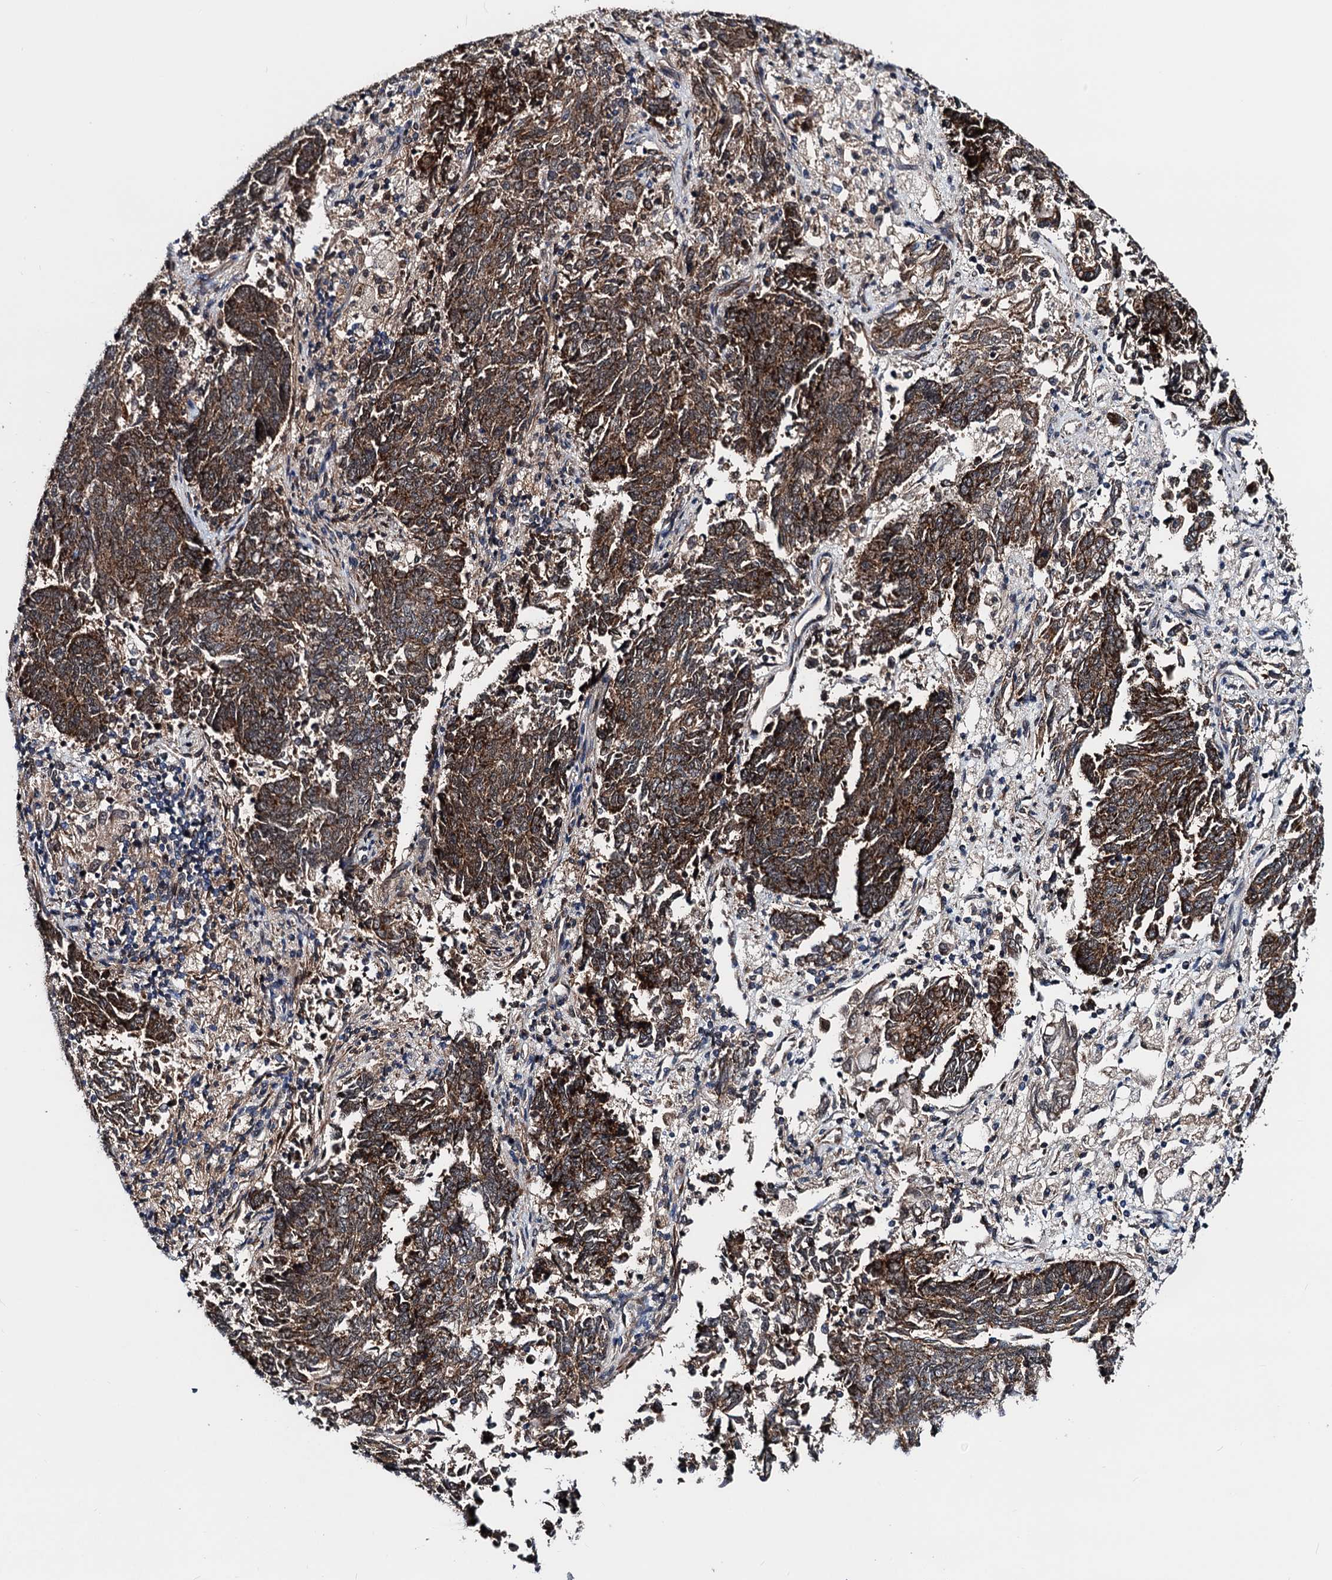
{"staining": {"intensity": "strong", "quantity": ">75%", "location": "cytoplasmic/membranous"}, "tissue": "endometrial cancer", "cell_type": "Tumor cells", "image_type": "cancer", "snomed": [{"axis": "morphology", "description": "Adenocarcinoma, NOS"}, {"axis": "topography", "description": "Endometrium"}], "caption": "The image reveals immunohistochemical staining of endometrial cancer. There is strong cytoplasmic/membranous positivity is appreciated in approximately >75% of tumor cells. The staining was performed using DAB (3,3'-diaminobenzidine) to visualize the protein expression in brown, while the nuclei were stained in blue with hematoxylin (Magnification: 20x).", "gene": "COA4", "patient": {"sex": "female", "age": 80}}